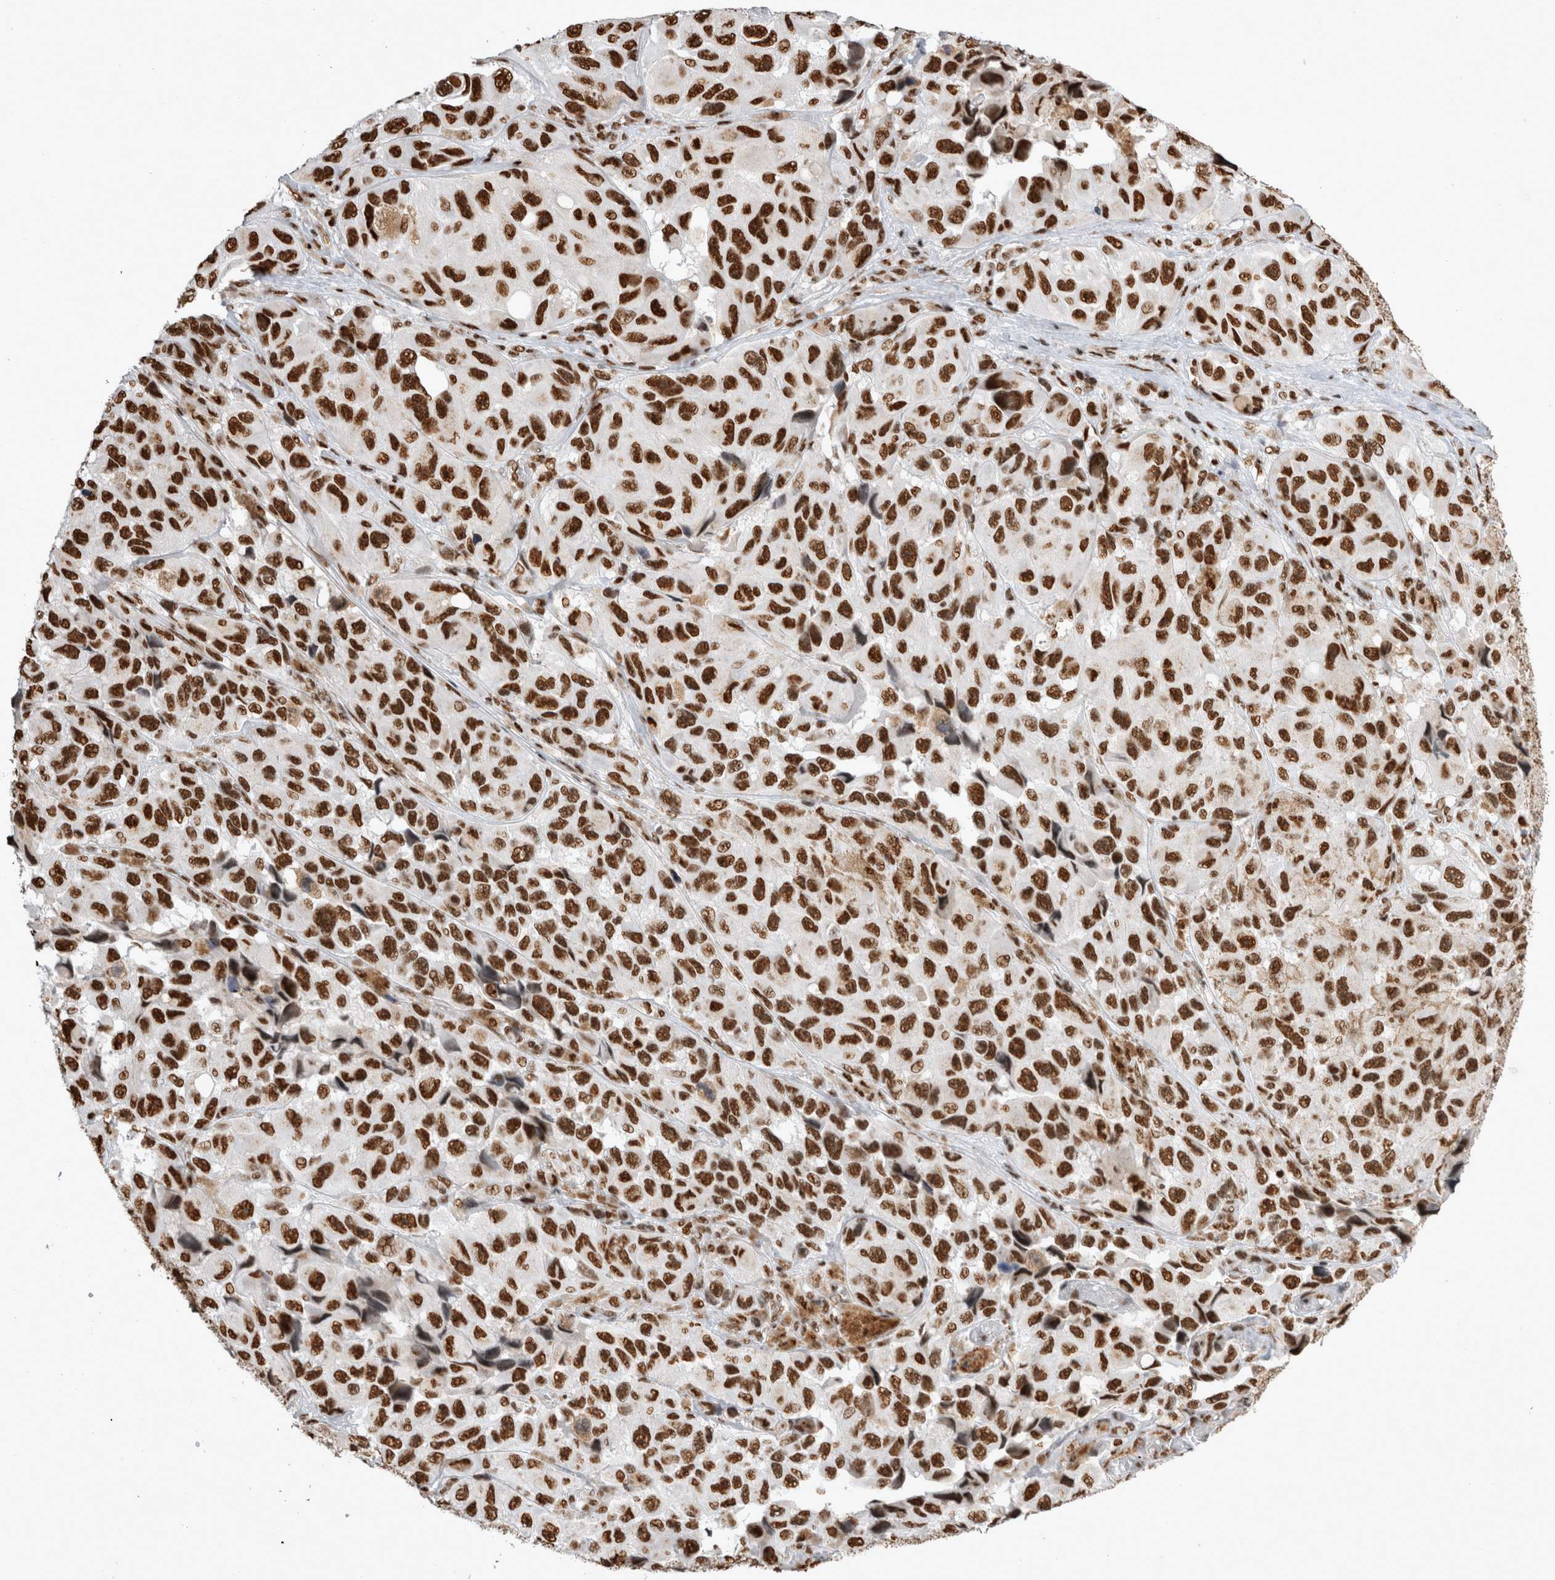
{"staining": {"intensity": "strong", "quantity": ">75%", "location": "nuclear"}, "tissue": "melanoma", "cell_type": "Tumor cells", "image_type": "cancer", "snomed": [{"axis": "morphology", "description": "Malignant melanoma, NOS"}, {"axis": "topography", "description": "Skin"}], "caption": "Protein staining demonstrates strong nuclear expression in about >75% of tumor cells in melanoma.", "gene": "EYA2", "patient": {"sex": "female", "age": 73}}